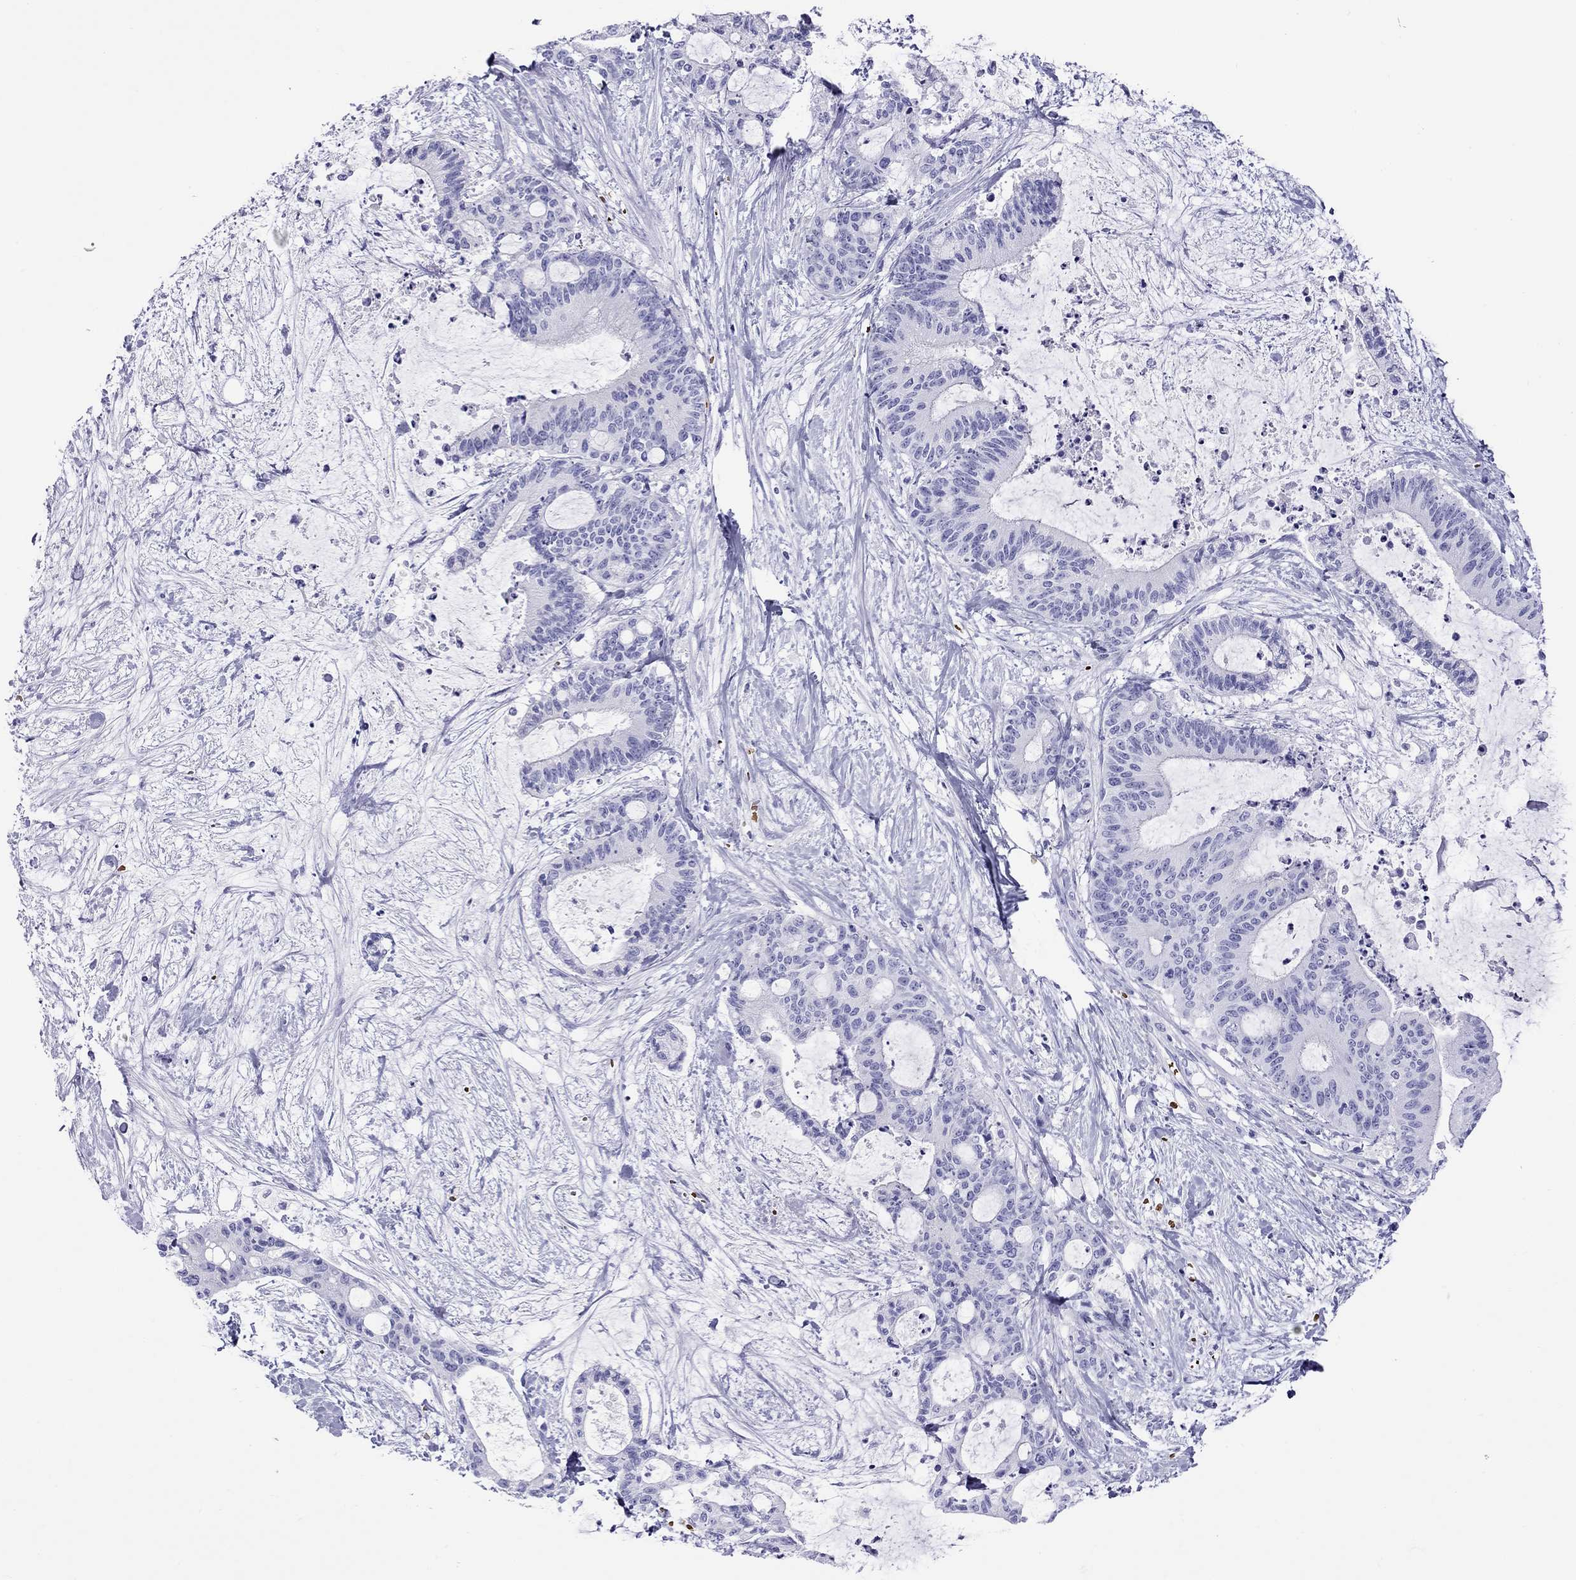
{"staining": {"intensity": "negative", "quantity": "none", "location": "none"}, "tissue": "liver cancer", "cell_type": "Tumor cells", "image_type": "cancer", "snomed": [{"axis": "morphology", "description": "Cholangiocarcinoma"}, {"axis": "topography", "description": "Liver"}], "caption": "Immunohistochemistry micrograph of liver cancer stained for a protein (brown), which exhibits no staining in tumor cells. Nuclei are stained in blue.", "gene": "PTPRN", "patient": {"sex": "female", "age": 73}}